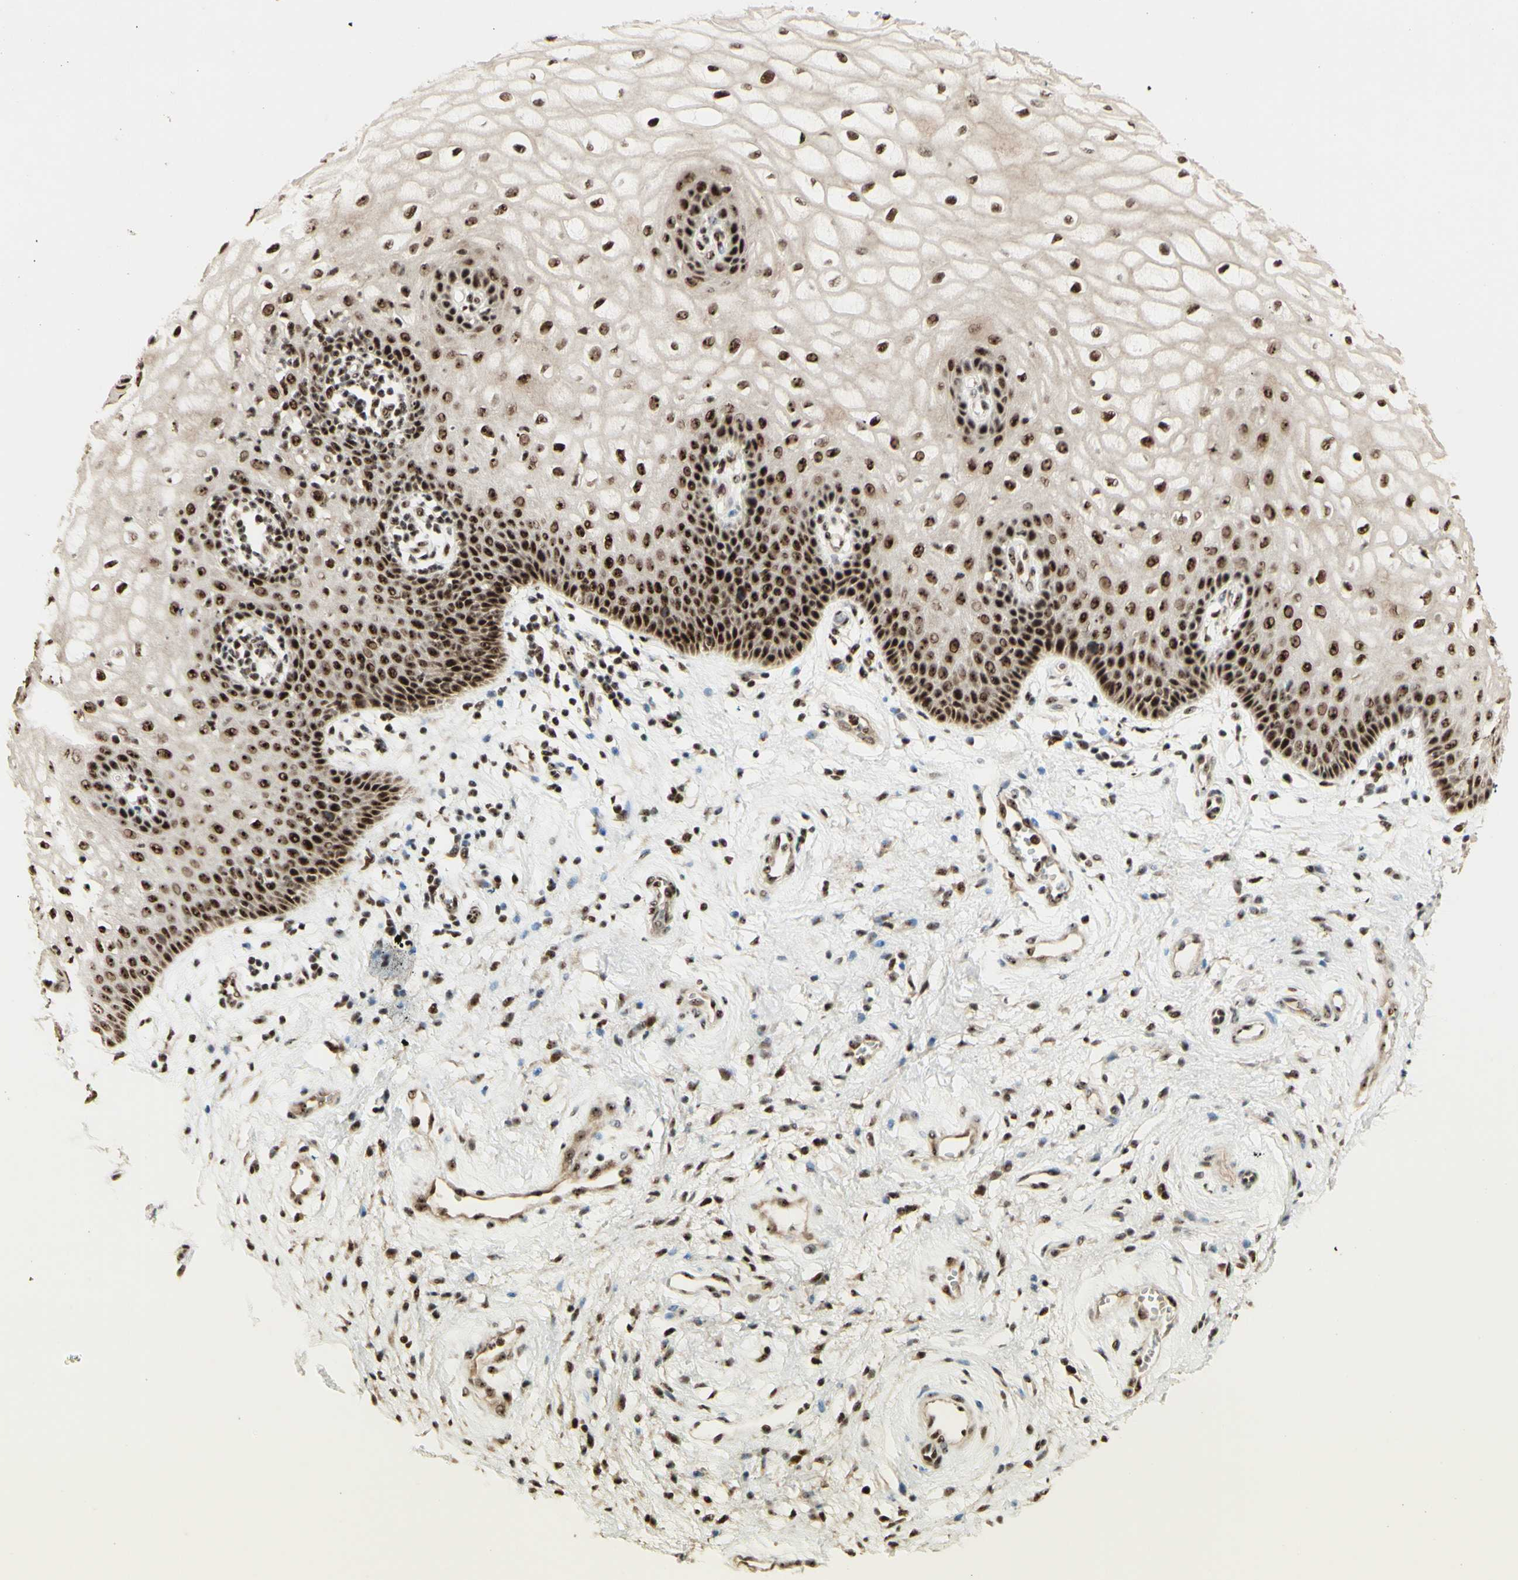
{"staining": {"intensity": "strong", "quantity": ">75%", "location": "cytoplasmic/membranous,nuclear"}, "tissue": "vagina", "cell_type": "Squamous epithelial cells", "image_type": "normal", "snomed": [{"axis": "morphology", "description": "Normal tissue, NOS"}, {"axis": "topography", "description": "Vagina"}], "caption": "This is an image of IHC staining of unremarkable vagina, which shows strong staining in the cytoplasmic/membranous,nuclear of squamous epithelial cells.", "gene": "DHX9", "patient": {"sex": "female", "age": 34}}